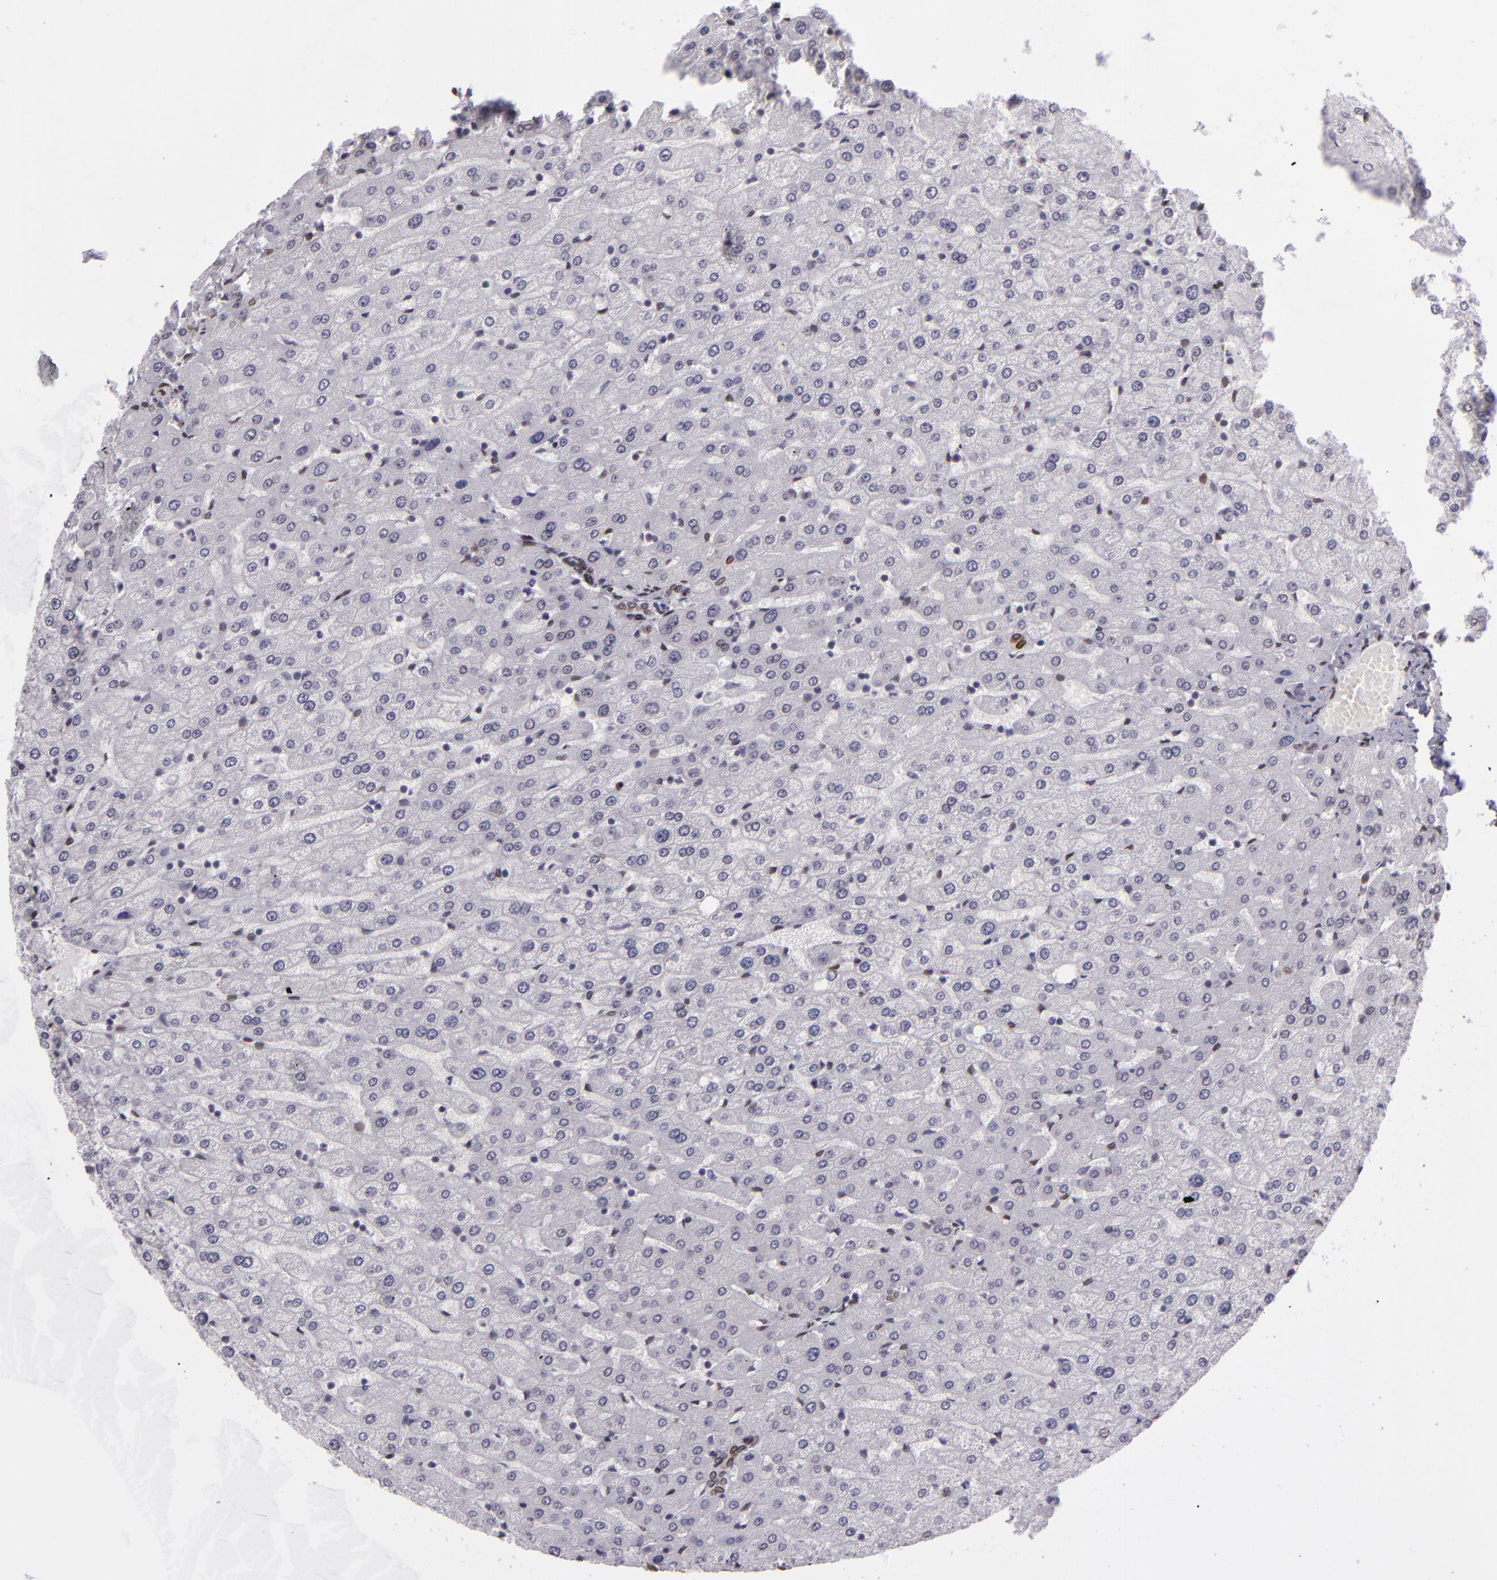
{"staining": {"intensity": "moderate", "quantity": ">75%", "location": "nuclear"}, "tissue": "liver", "cell_type": "Cholangiocytes", "image_type": "normal", "snomed": [{"axis": "morphology", "description": "Normal tissue, NOS"}, {"axis": "morphology", "description": "Fibrosis, NOS"}, {"axis": "topography", "description": "Liver"}], "caption": "Brown immunohistochemical staining in normal liver shows moderate nuclear staining in about >75% of cholangiocytes.", "gene": "EMD", "patient": {"sex": "female", "age": 29}}